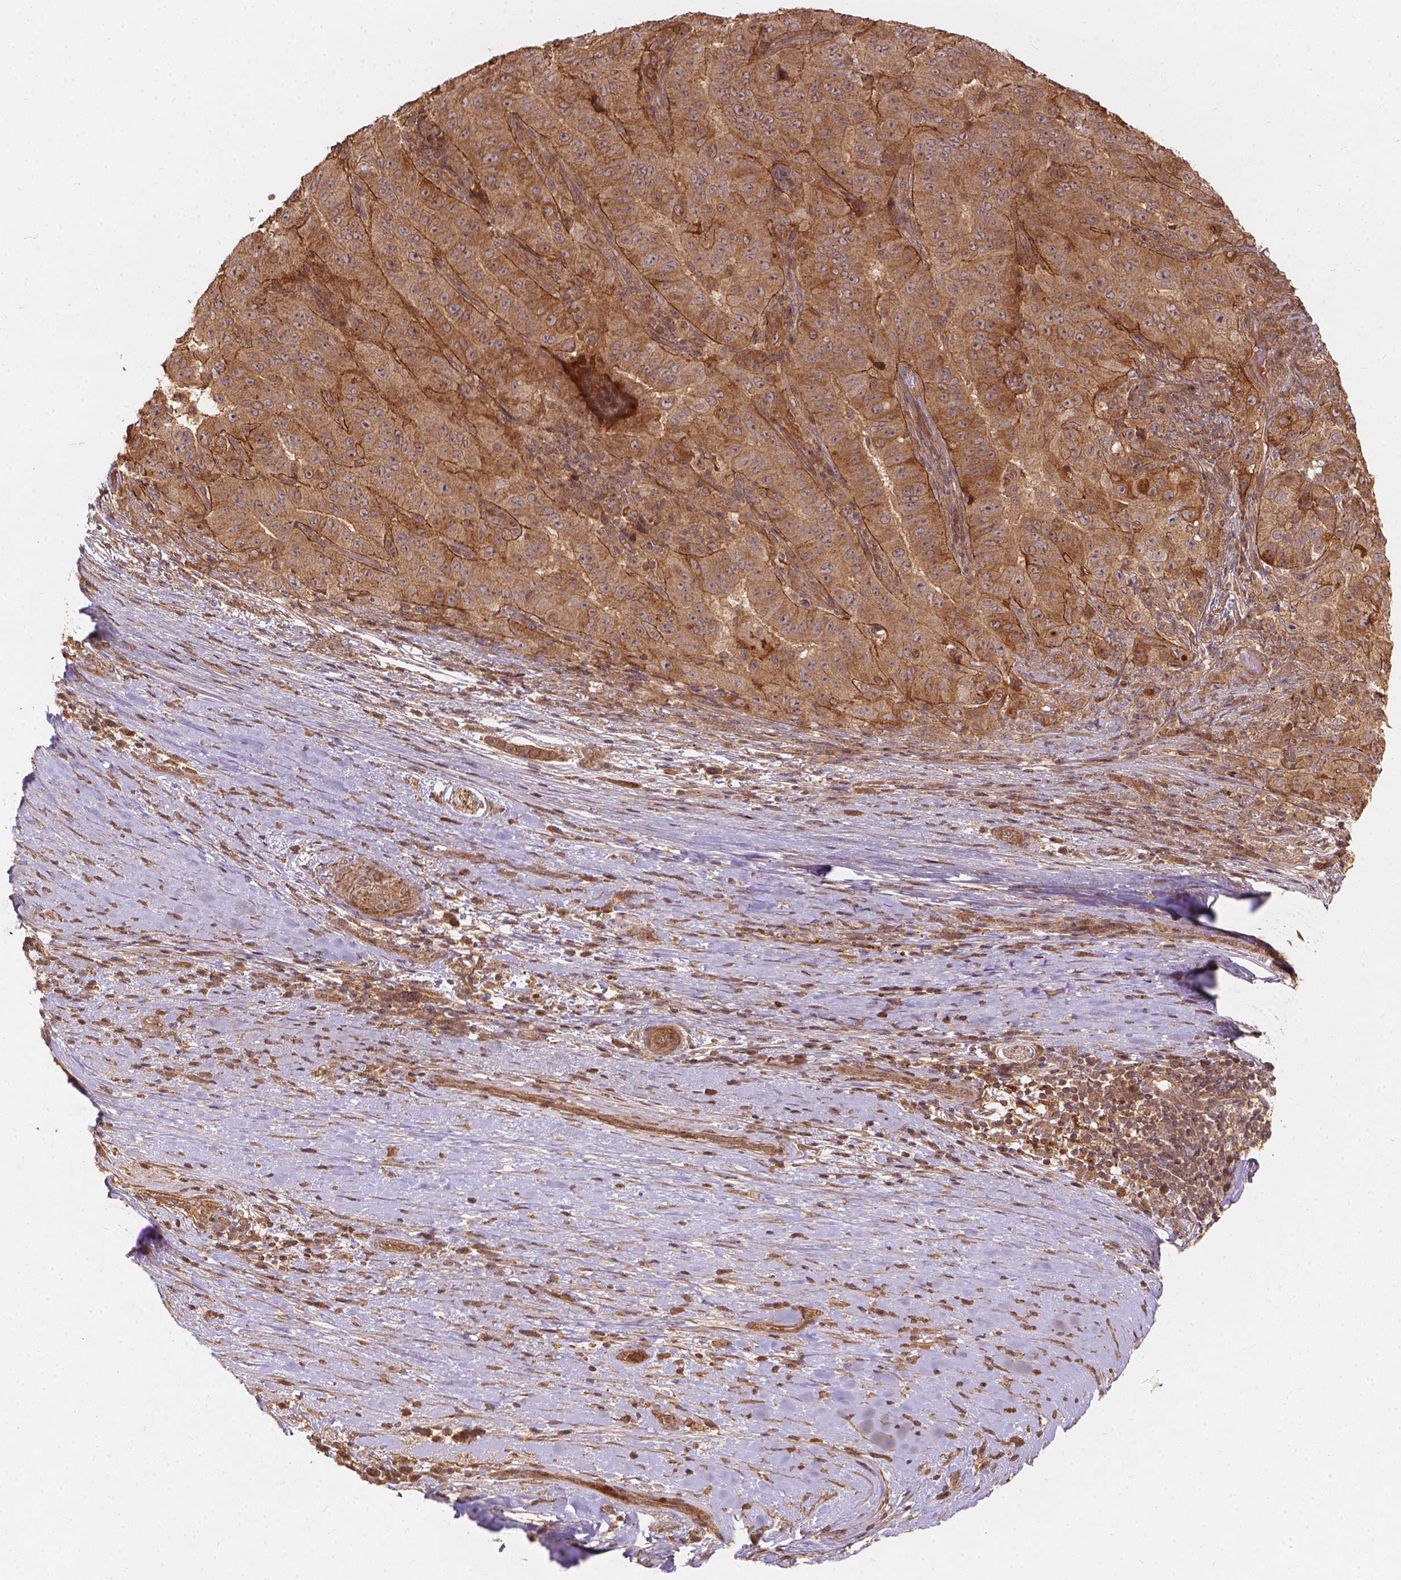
{"staining": {"intensity": "moderate", "quantity": ">75%", "location": "cytoplasmic/membranous"}, "tissue": "pancreatic cancer", "cell_type": "Tumor cells", "image_type": "cancer", "snomed": [{"axis": "morphology", "description": "Adenocarcinoma, NOS"}, {"axis": "topography", "description": "Pancreas"}], "caption": "Protein expression analysis of adenocarcinoma (pancreatic) demonstrates moderate cytoplasmic/membranous expression in about >75% of tumor cells.", "gene": "XPR1", "patient": {"sex": "male", "age": 63}}